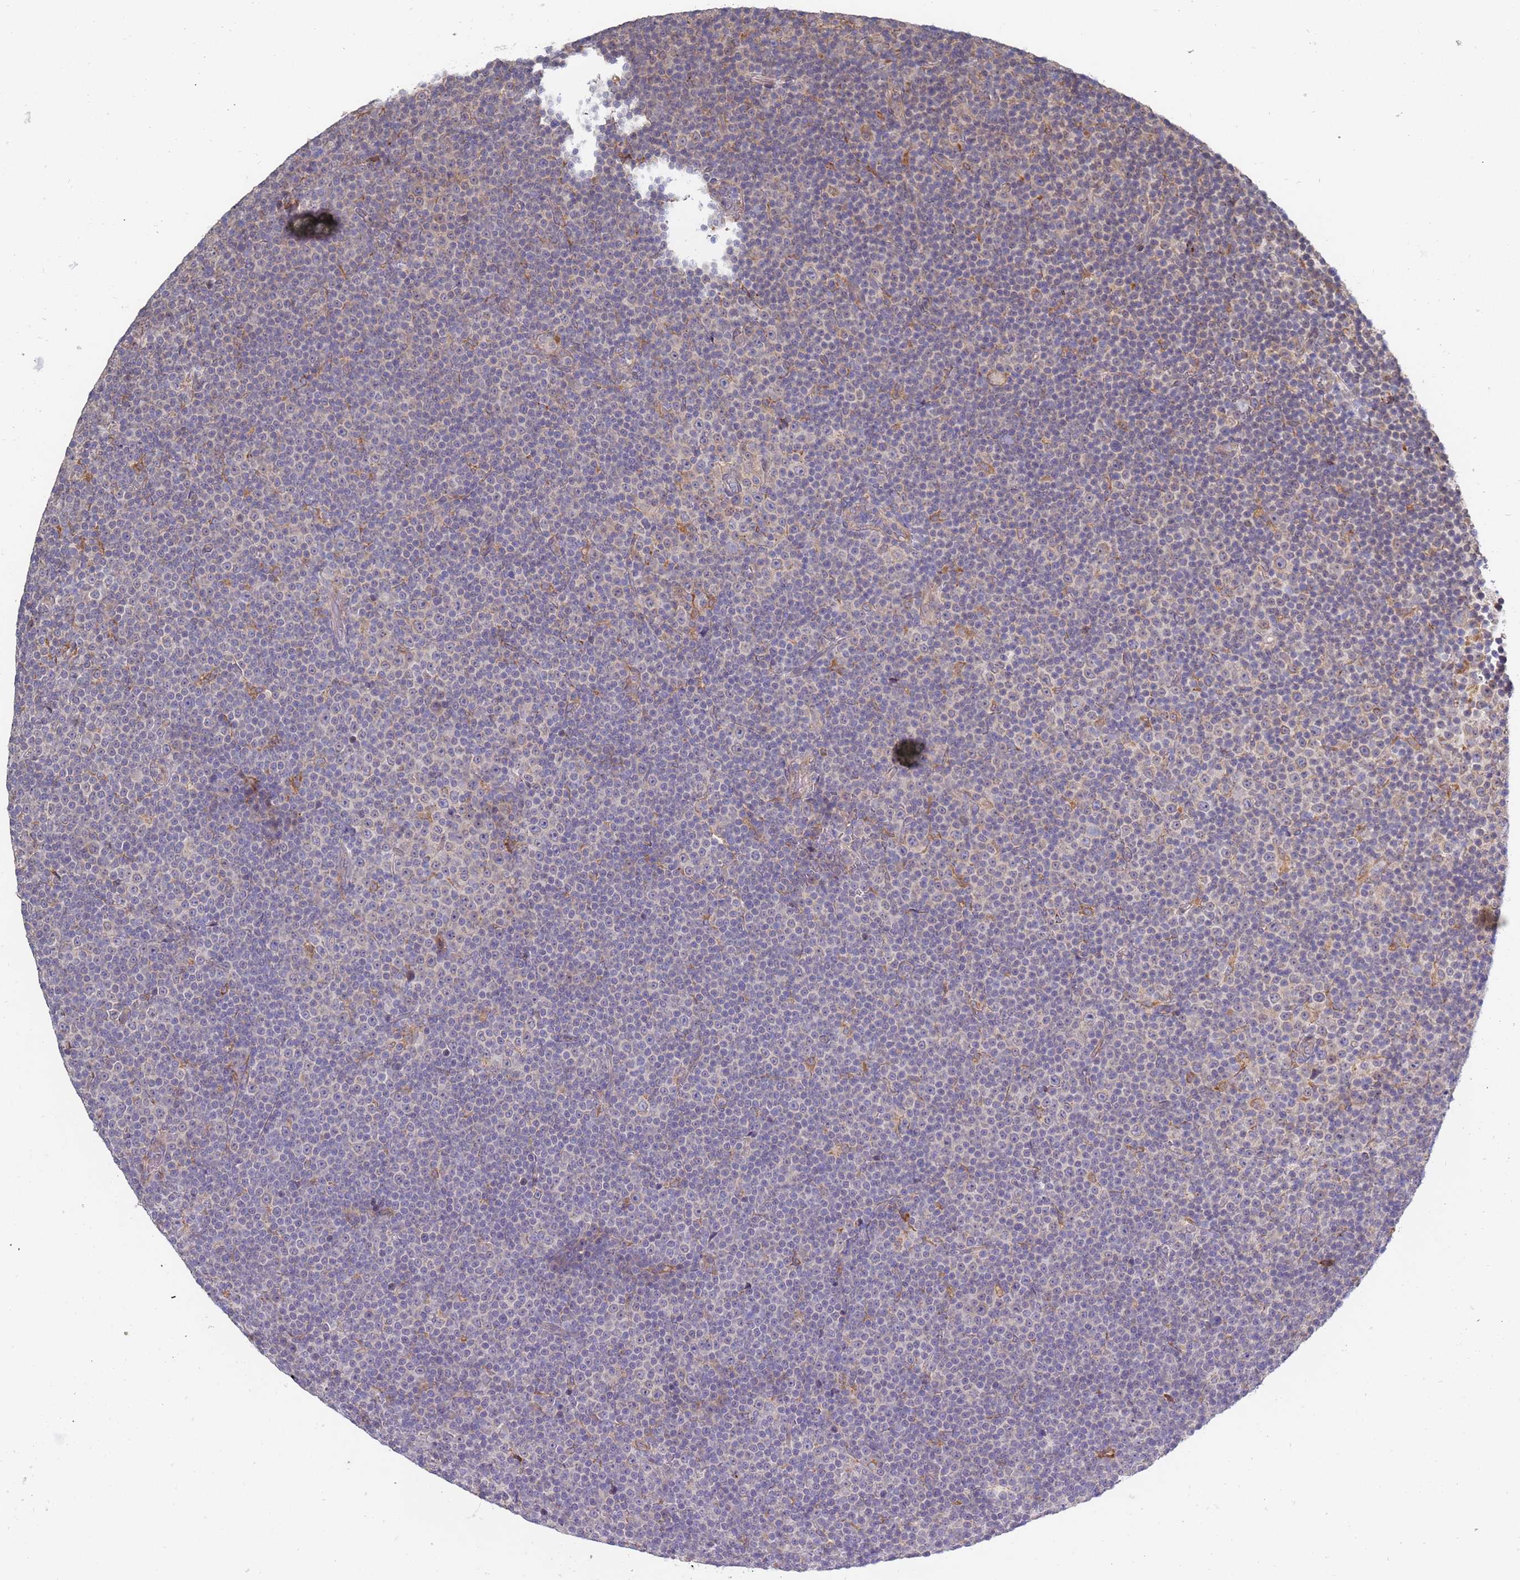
{"staining": {"intensity": "negative", "quantity": "none", "location": "none"}, "tissue": "lymphoma", "cell_type": "Tumor cells", "image_type": "cancer", "snomed": [{"axis": "morphology", "description": "Malignant lymphoma, non-Hodgkin's type, Low grade"}, {"axis": "topography", "description": "Lymph node"}], "caption": "The image displays no staining of tumor cells in malignant lymphoma, non-Hodgkin's type (low-grade). (Stains: DAB (3,3'-diaminobenzidine) immunohistochemistry with hematoxylin counter stain, Microscopy: brightfield microscopy at high magnification).", "gene": "VRK2", "patient": {"sex": "female", "age": 67}}